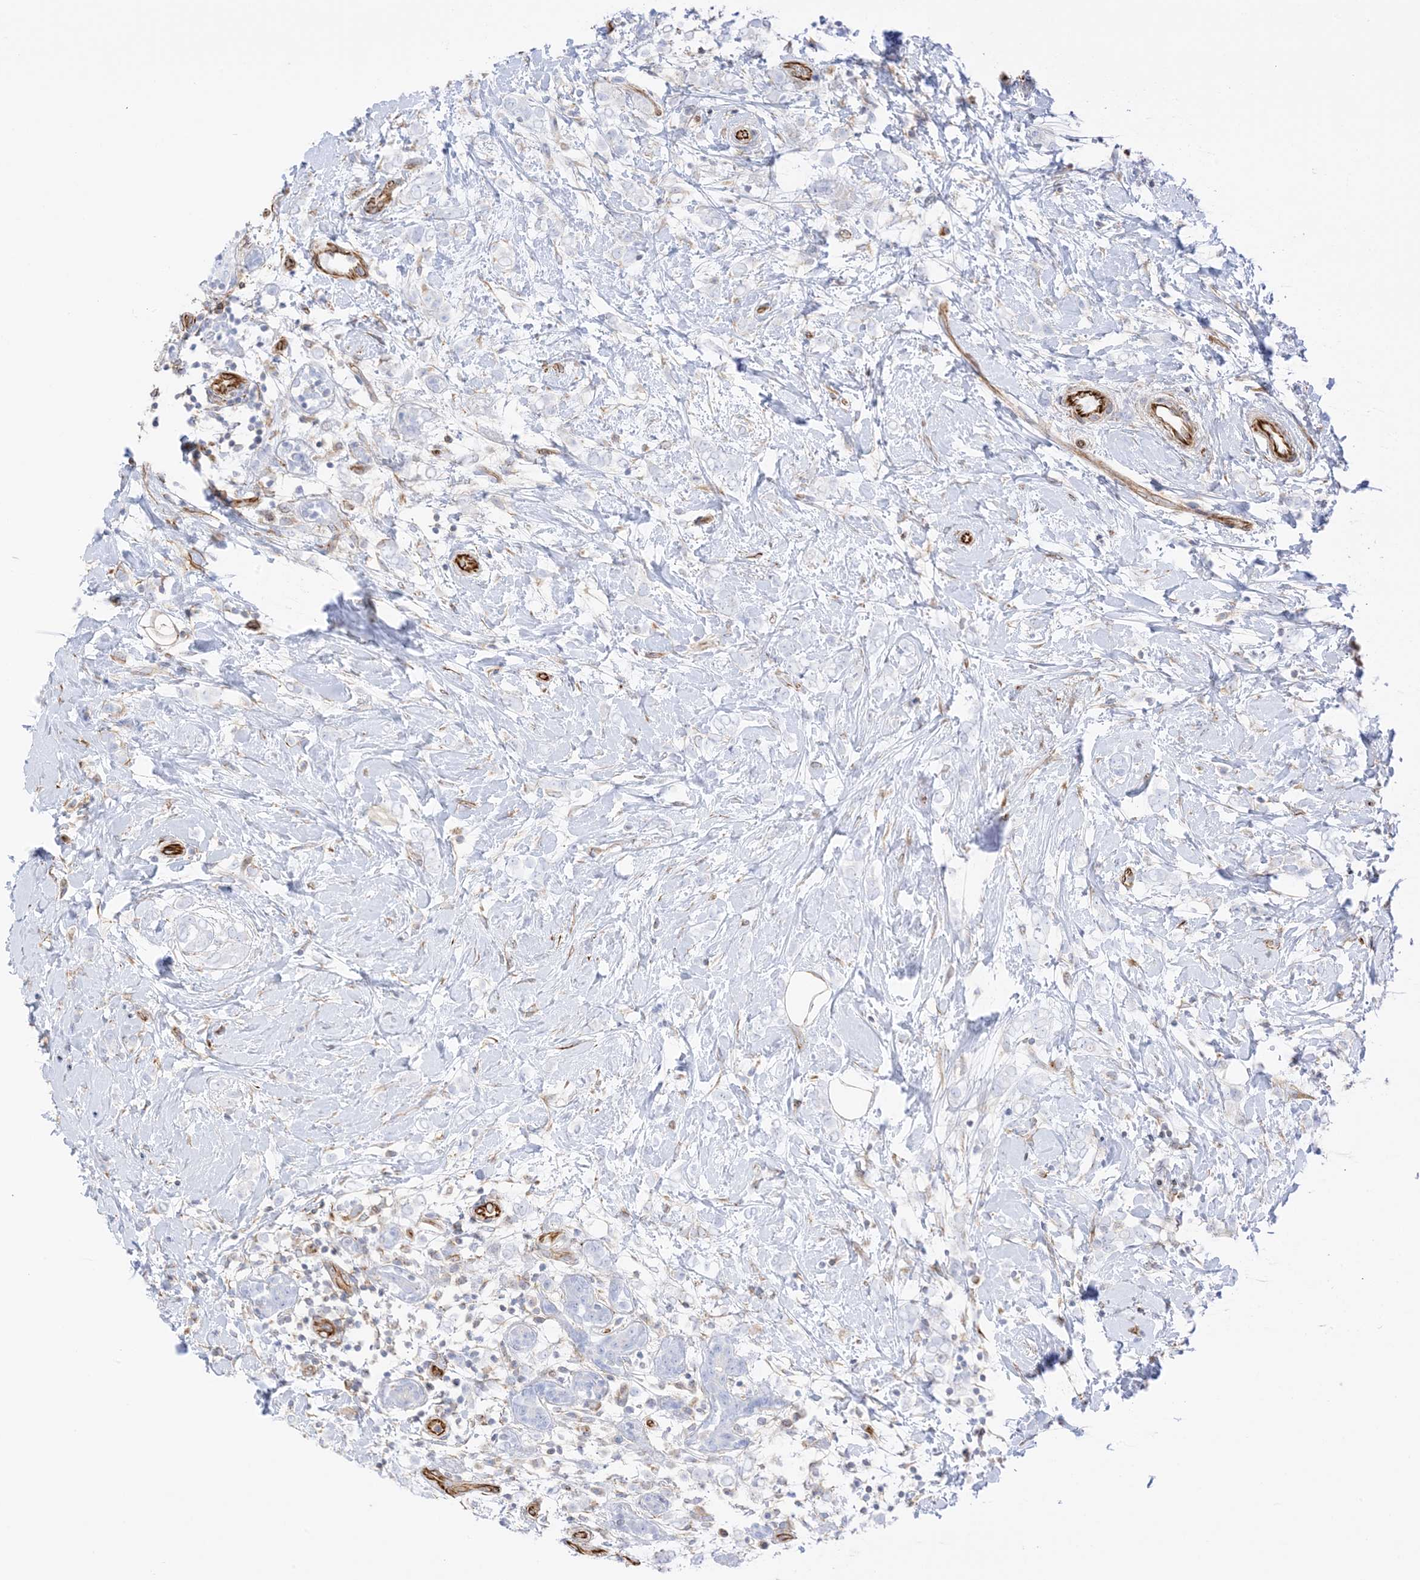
{"staining": {"intensity": "negative", "quantity": "none", "location": "none"}, "tissue": "breast cancer", "cell_type": "Tumor cells", "image_type": "cancer", "snomed": [{"axis": "morphology", "description": "Normal tissue, NOS"}, {"axis": "morphology", "description": "Lobular carcinoma"}, {"axis": "topography", "description": "Breast"}], "caption": "Lobular carcinoma (breast) stained for a protein using immunohistochemistry (IHC) reveals no expression tumor cells.", "gene": "PID1", "patient": {"sex": "female", "age": 47}}